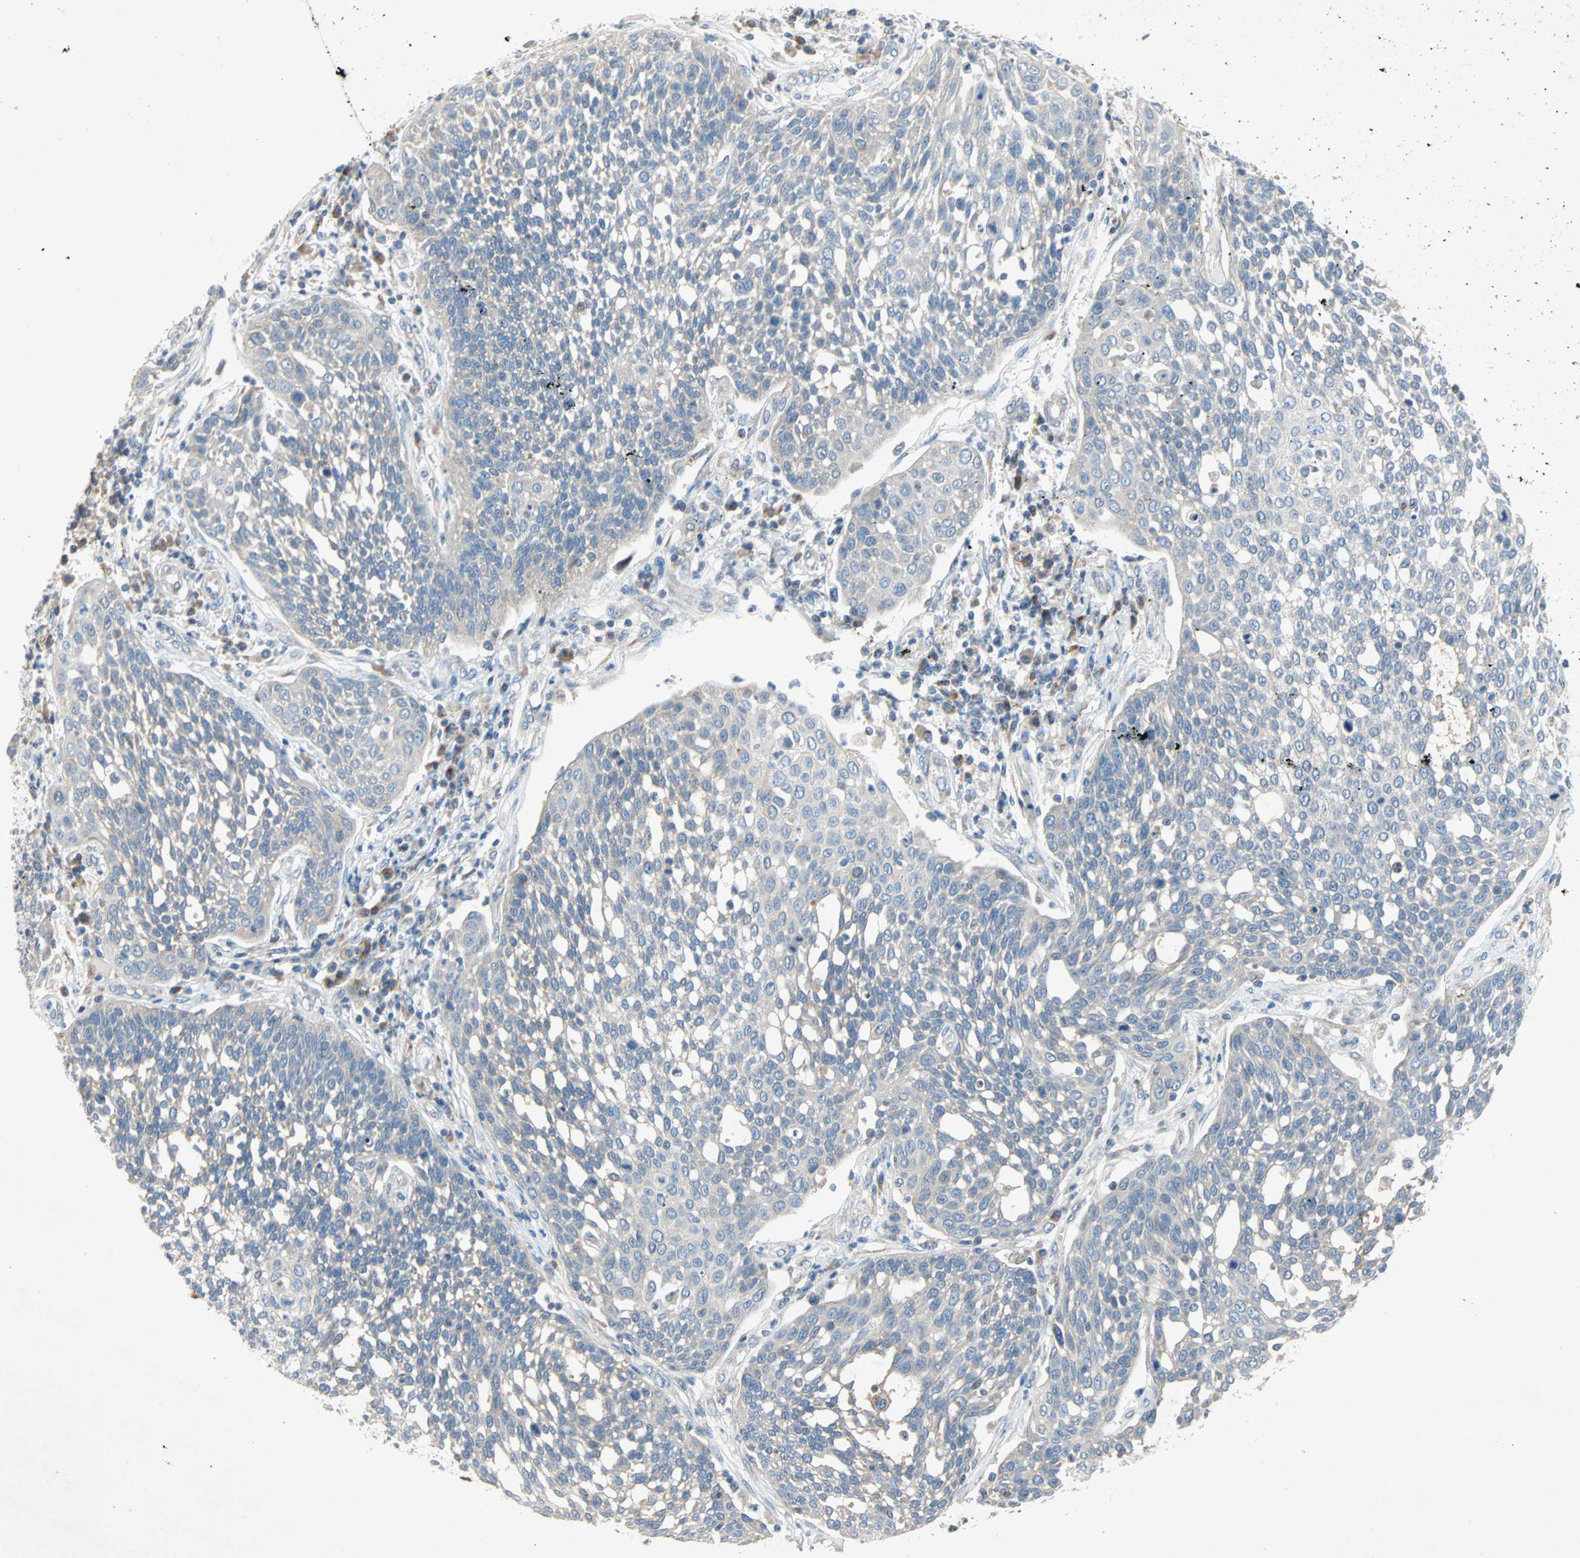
{"staining": {"intensity": "weak", "quantity": "25%-75%", "location": "cytoplasmic/membranous"}, "tissue": "cervical cancer", "cell_type": "Tumor cells", "image_type": "cancer", "snomed": [{"axis": "morphology", "description": "Squamous cell carcinoma, NOS"}, {"axis": "topography", "description": "Cervix"}], "caption": "Tumor cells display weak cytoplasmic/membranous expression in approximately 25%-75% of cells in squamous cell carcinoma (cervical).", "gene": "XYLT1", "patient": {"sex": "female", "age": 34}}